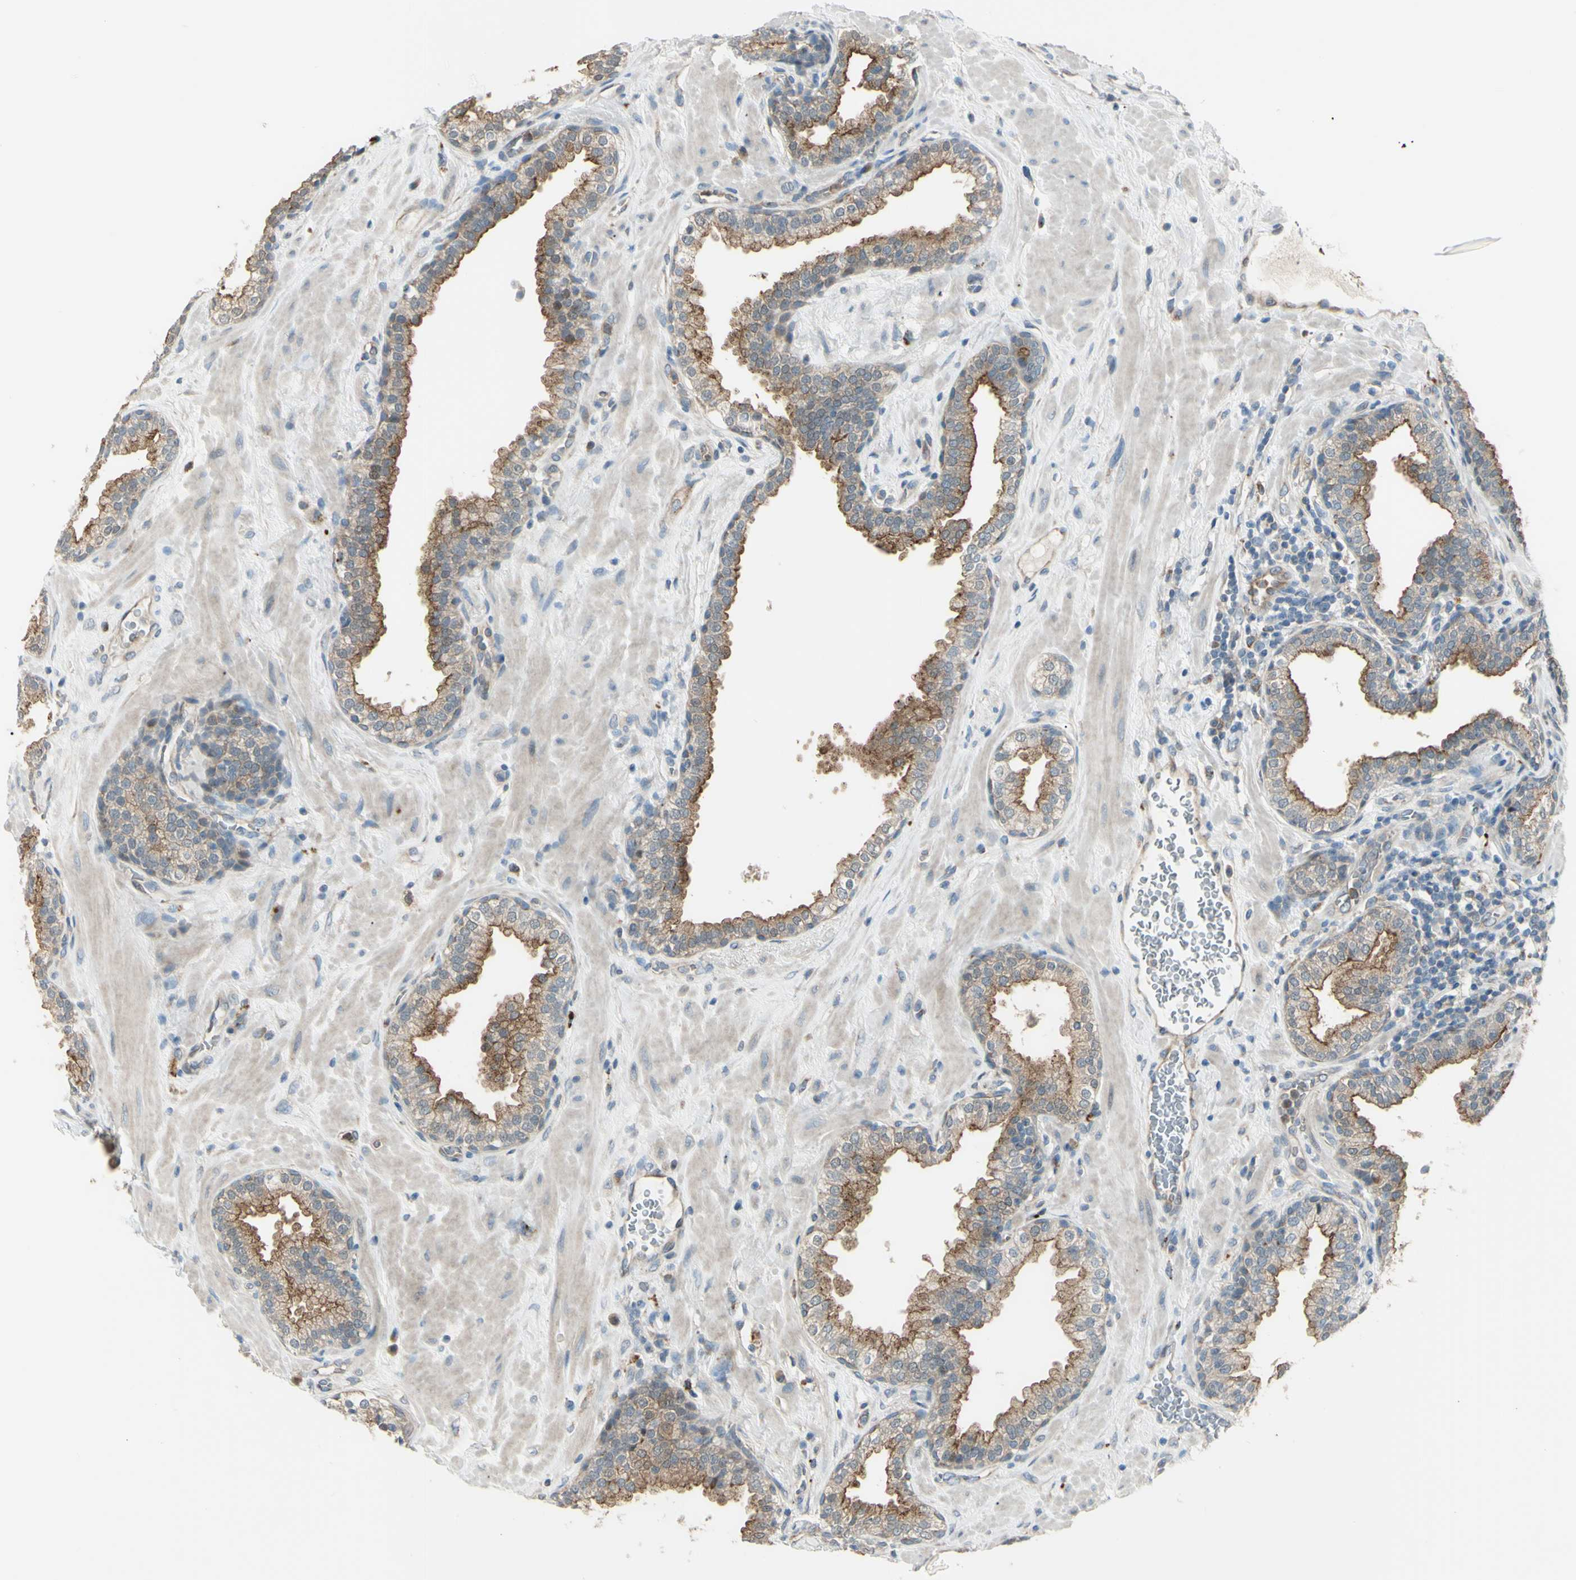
{"staining": {"intensity": "weak", "quantity": ">75%", "location": "cytoplasmic/membranous"}, "tissue": "prostate", "cell_type": "Glandular cells", "image_type": "normal", "snomed": [{"axis": "morphology", "description": "Normal tissue, NOS"}, {"axis": "topography", "description": "Prostate"}], "caption": "A micrograph of human prostate stained for a protein reveals weak cytoplasmic/membranous brown staining in glandular cells. The staining was performed using DAB (3,3'-diaminobenzidine), with brown indicating positive protein expression. Nuclei are stained blue with hematoxylin.", "gene": "LMTK2", "patient": {"sex": "male", "age": 51}}